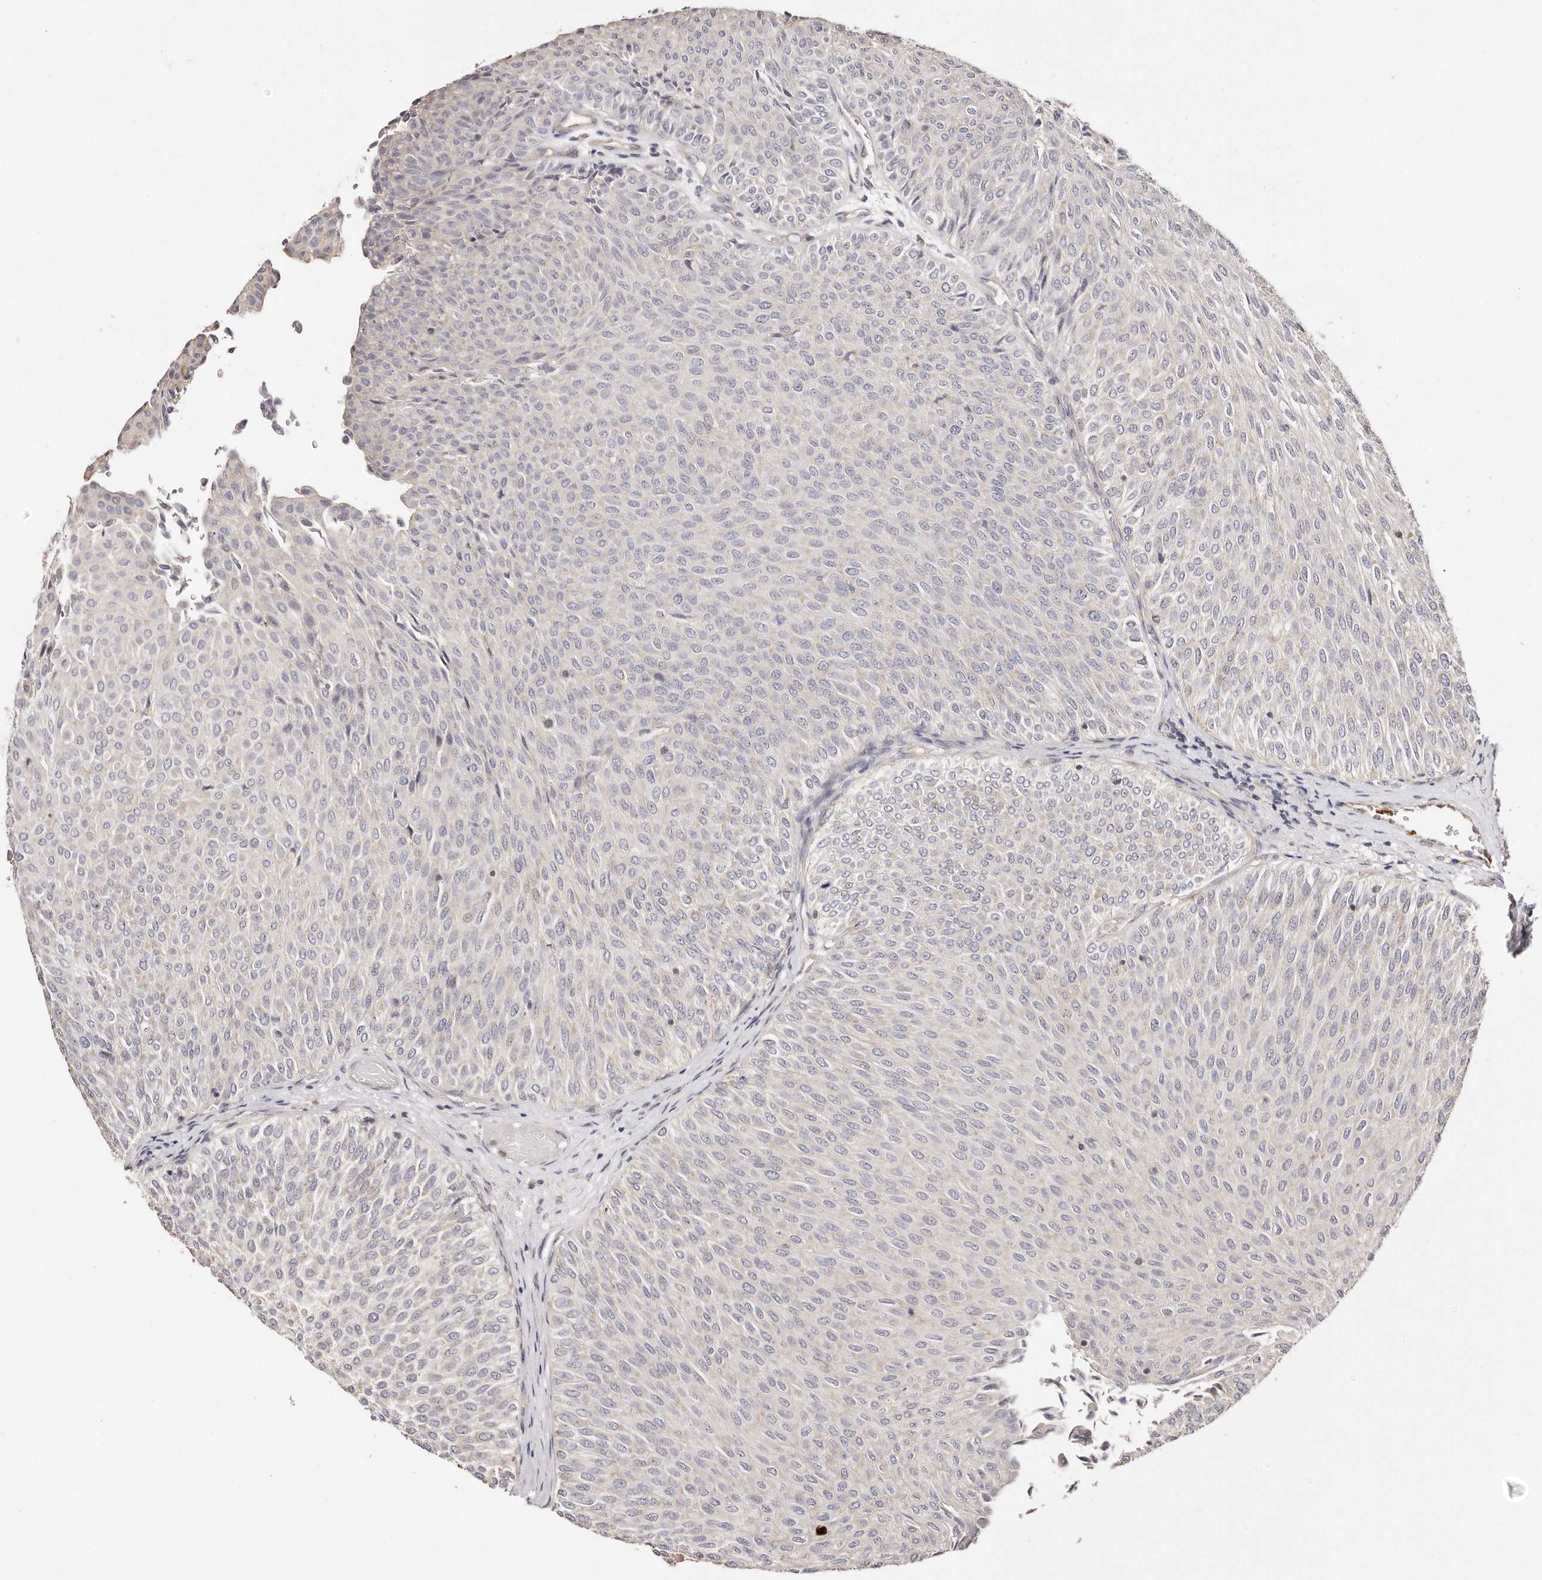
{"staining": {"intensity": "negative", "quantity": "none", "location": "none"}, "tissue": "urothelial cancer", "cell_type": "Tumor cells", "image_type": "cancer", "snomed": [{"axis": "morphology", "description": "Urothelial carcinoma, Low grade"}, {"axis": "topography", "description": "Urinary bladder"}], "caption": "The photomicrograph demonstrates no significant expression in tumor cells of urothelial cancer.", "gene": "MAPK1", "patient": {"sex": "male", "age": 78}}